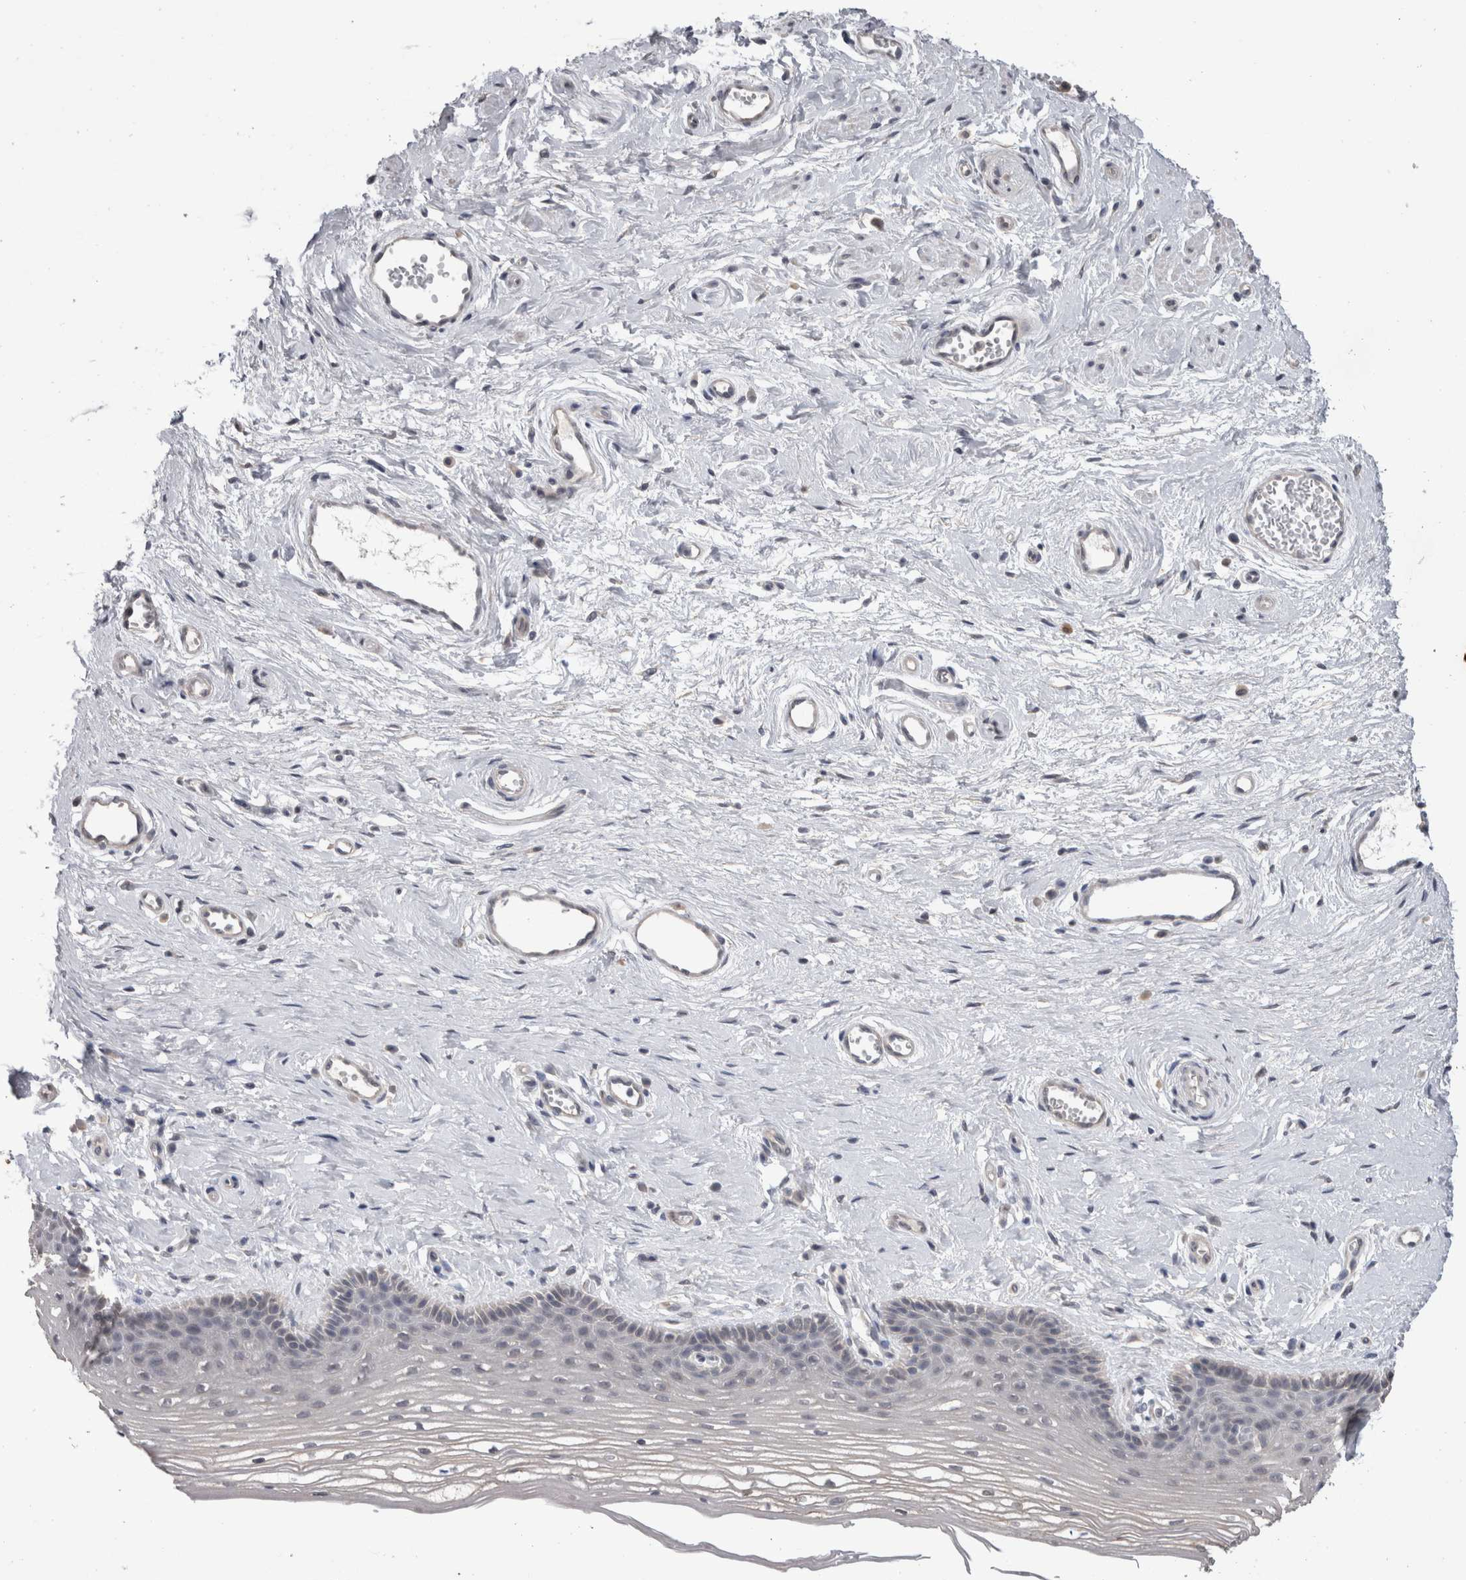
{"staining": {"intensity": "negative", "quantity": "none", "location": "none"}, "tissue": "vagina", "cell_type": "Squamous epithelial cells", "image_type": "normal", "snomed": [{"axis": "morphology", "description": "Normal tissue, NOS"}, {"axis": "topography", "description": "Vagina"}], "caption": "Squamous epithelial cells are negative for brown protein staining in unremarkable vagina. The staining was performed using DAB (3,3'-diaminobenzidine) to visualize the protein expression in brown, while the nuclei were stained in blue with hematoxylin (Magnification: 20x).", "gene": "FHOD3", "patient": {"sex": "female", "age": 46}}